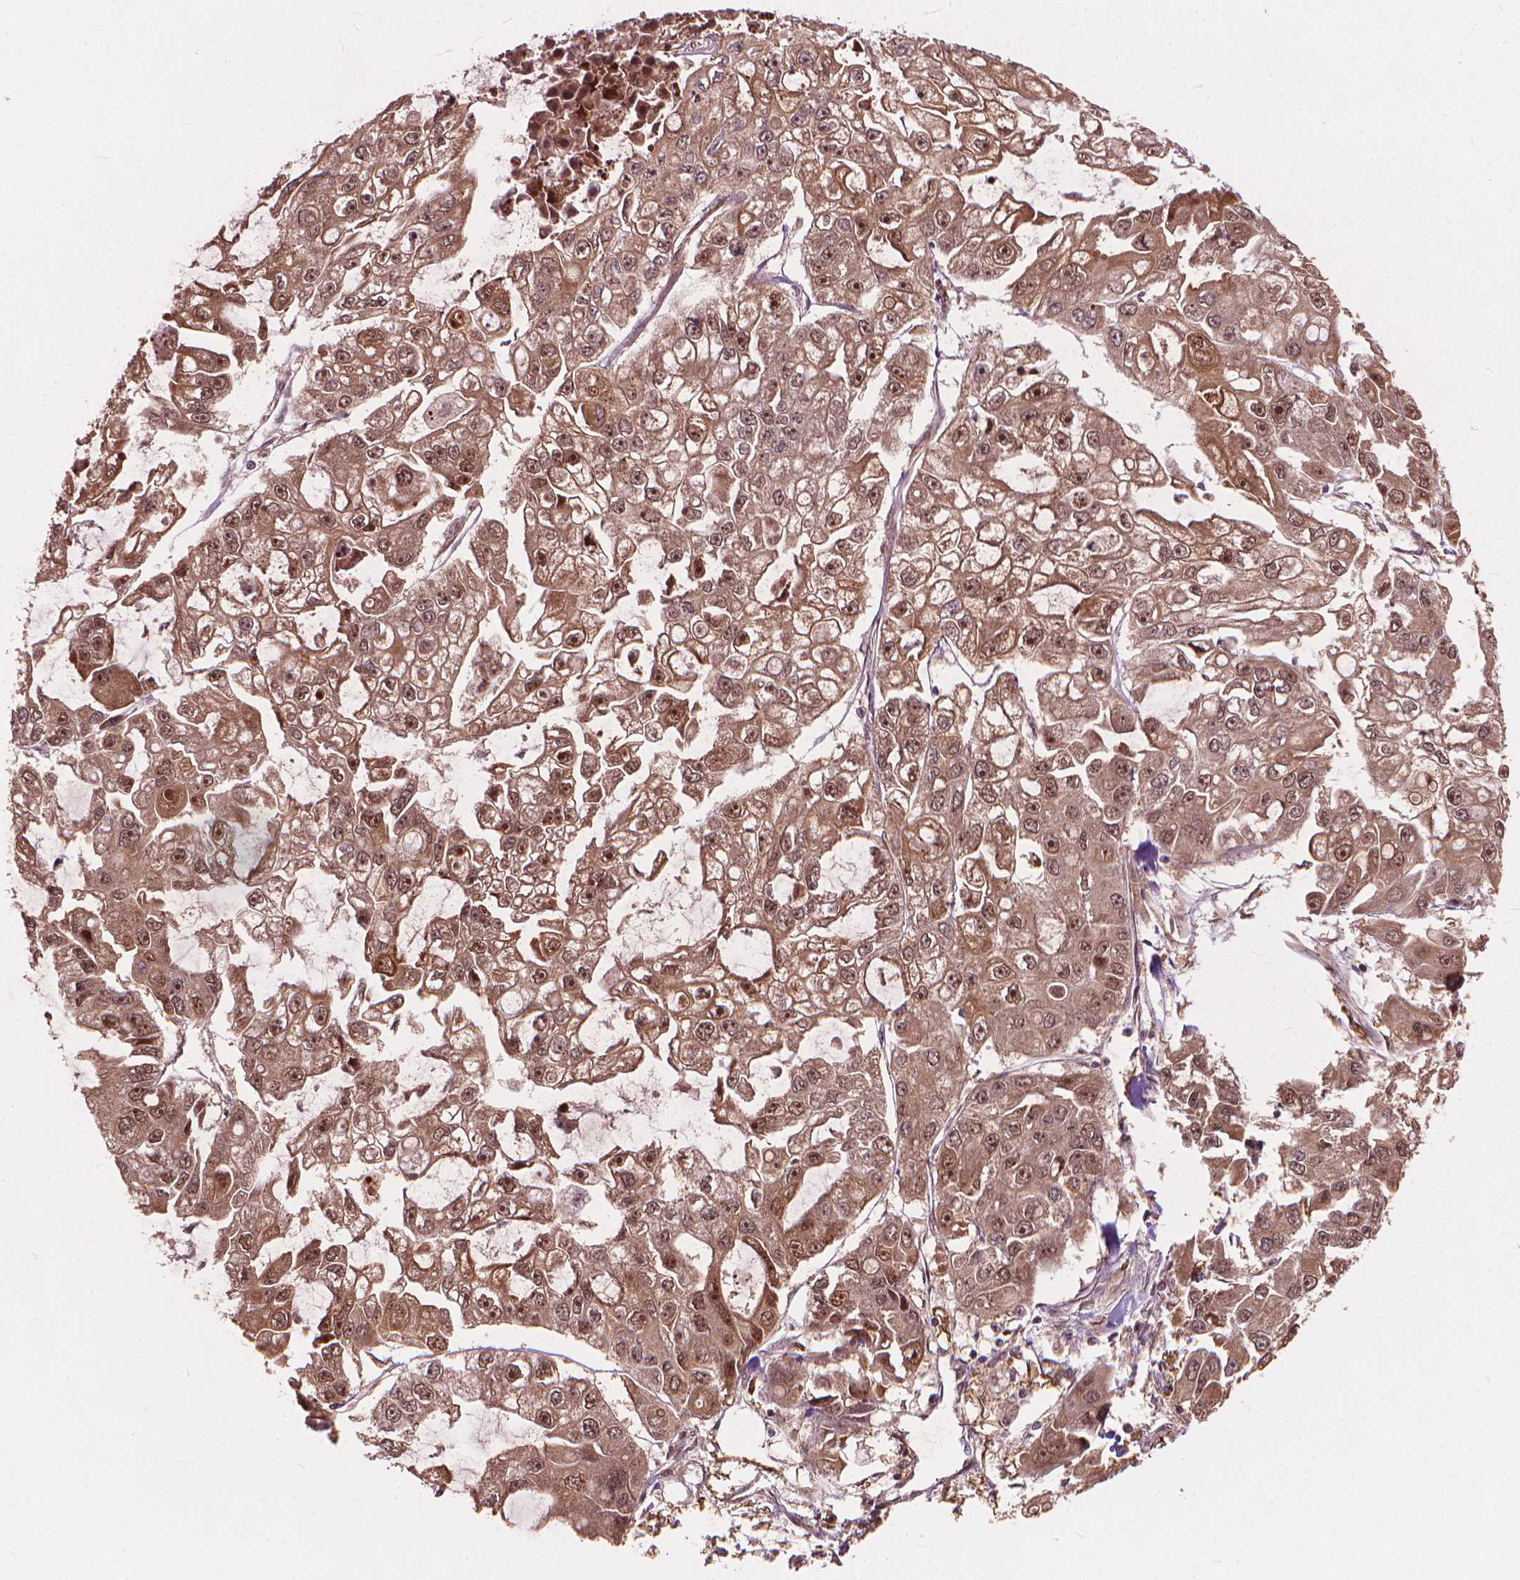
{"staining": {"intensity": "moderate", "quantity": ">75%", "location": "cytoplasmic/membranous,nuclear"}, "tissue": "ovarian cancer", "cell_type": "Tumor cells", "image_type": "cancer", "snomed": [{"axis": "morphology", "description": "Cystadenocarcinoma, serous, NOS"}, {"axis": "topography", "description": "Ovary"}], "caption": "This is a micrograph of immunohistochemistry staining of ovarian cancer (serous cystadenocarcinoma), which shows moderate positivity in the cytoplasmic/membranous and nuclear of tumor cells.", "gene": "SSU72", "patient": {"sex": "female", "age": 56}}